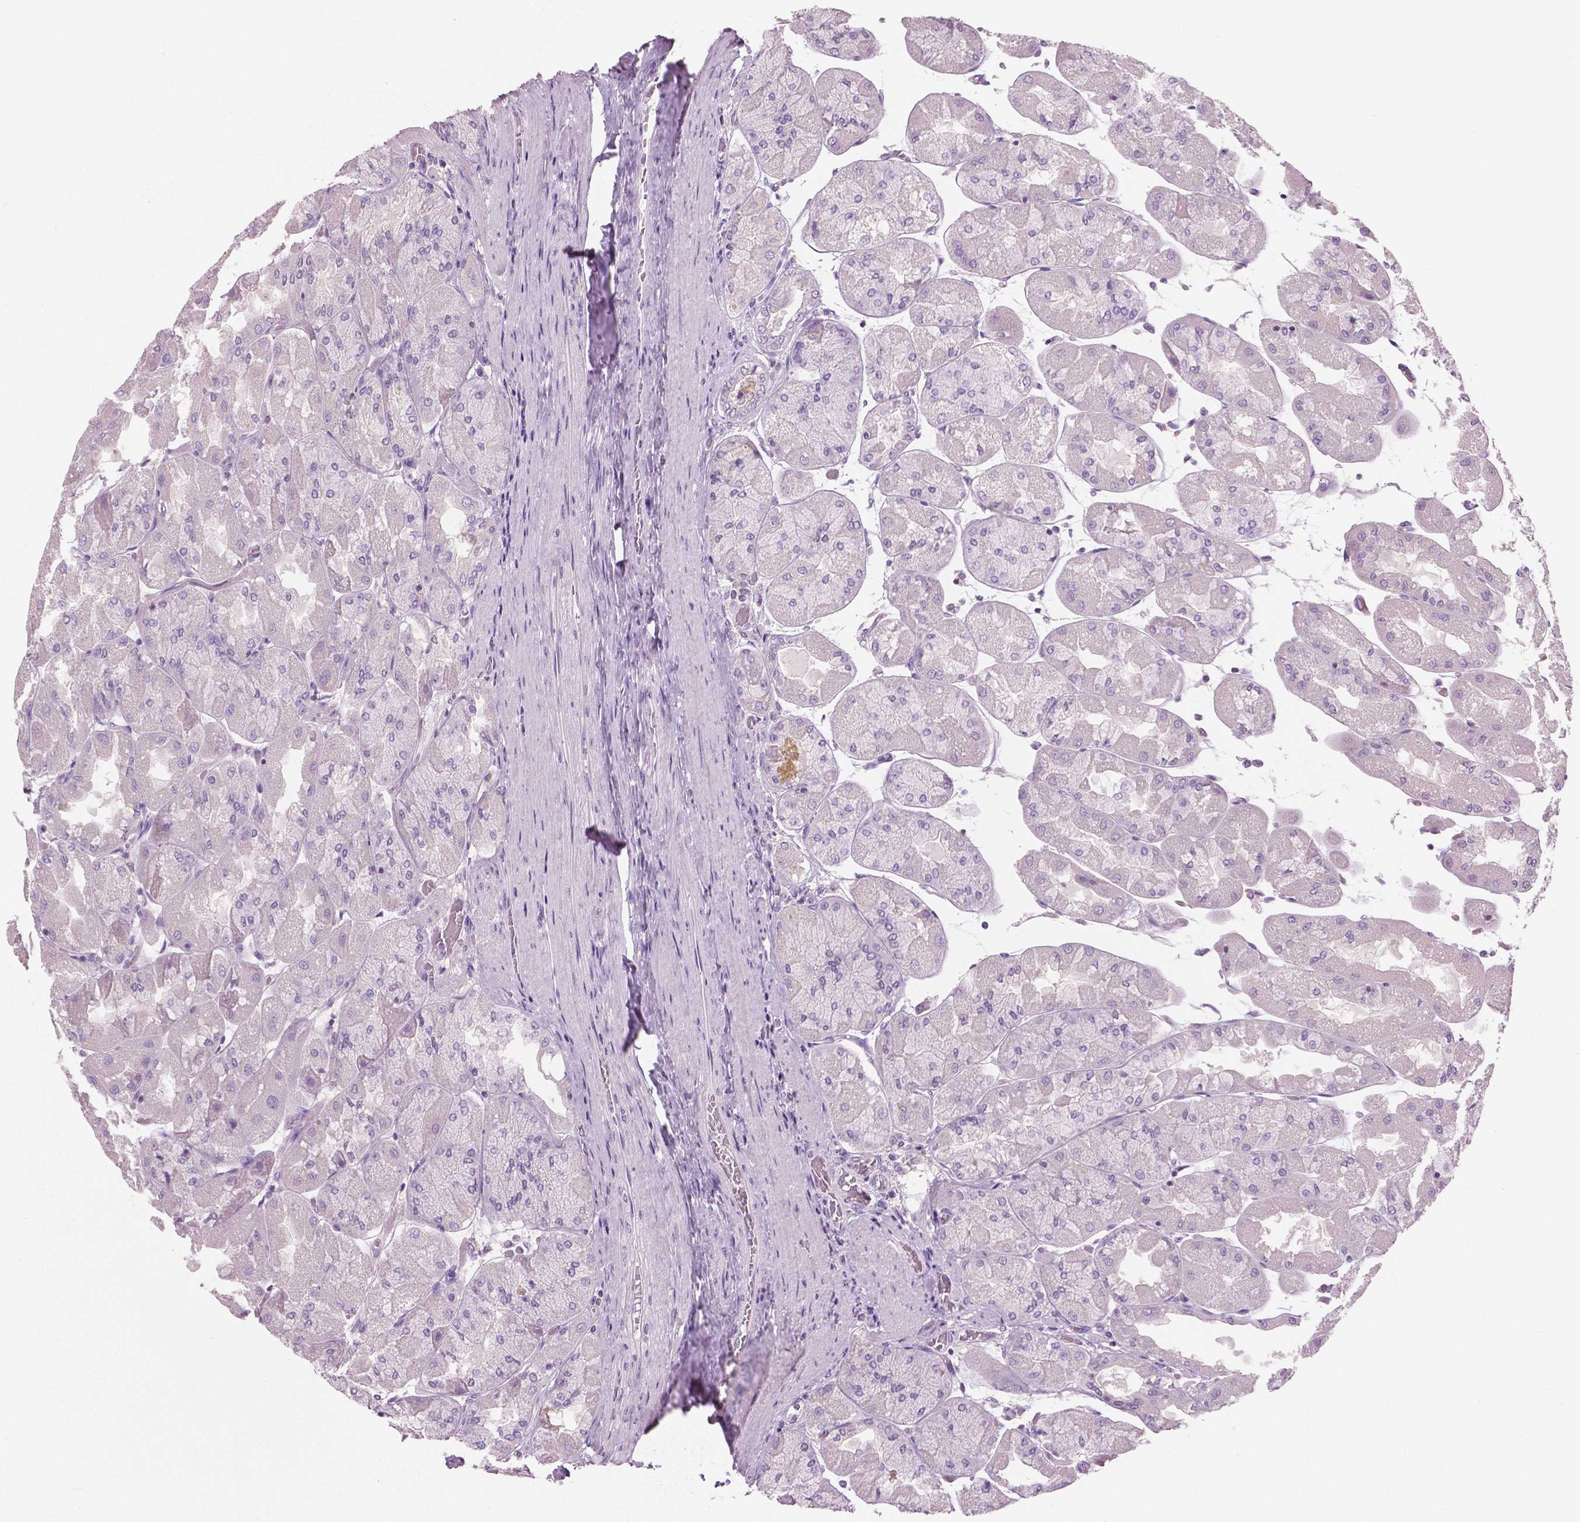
{"staining": {"intensity": "weak", "quantity": "<25%", "location": "cytoplasmic/membranous"}, "tissue": "stomach", "cell_type": "Glandular cells", "image_type": "normal", "snomed": [{"axis": "morphology", "description": "Normal tissue, NOS"}, {"axis": "topography", "description": "Stomach"}], "caption": "DAB (3,3'-diaminobenzidine) immunohistochemical staining of benign stomach displays no significant expression in glandular cells. (Brightfield microscopy of DAB IHC at high magnification).", "gene": "GALM", "patient": {"sex": "female", "age": 61}}